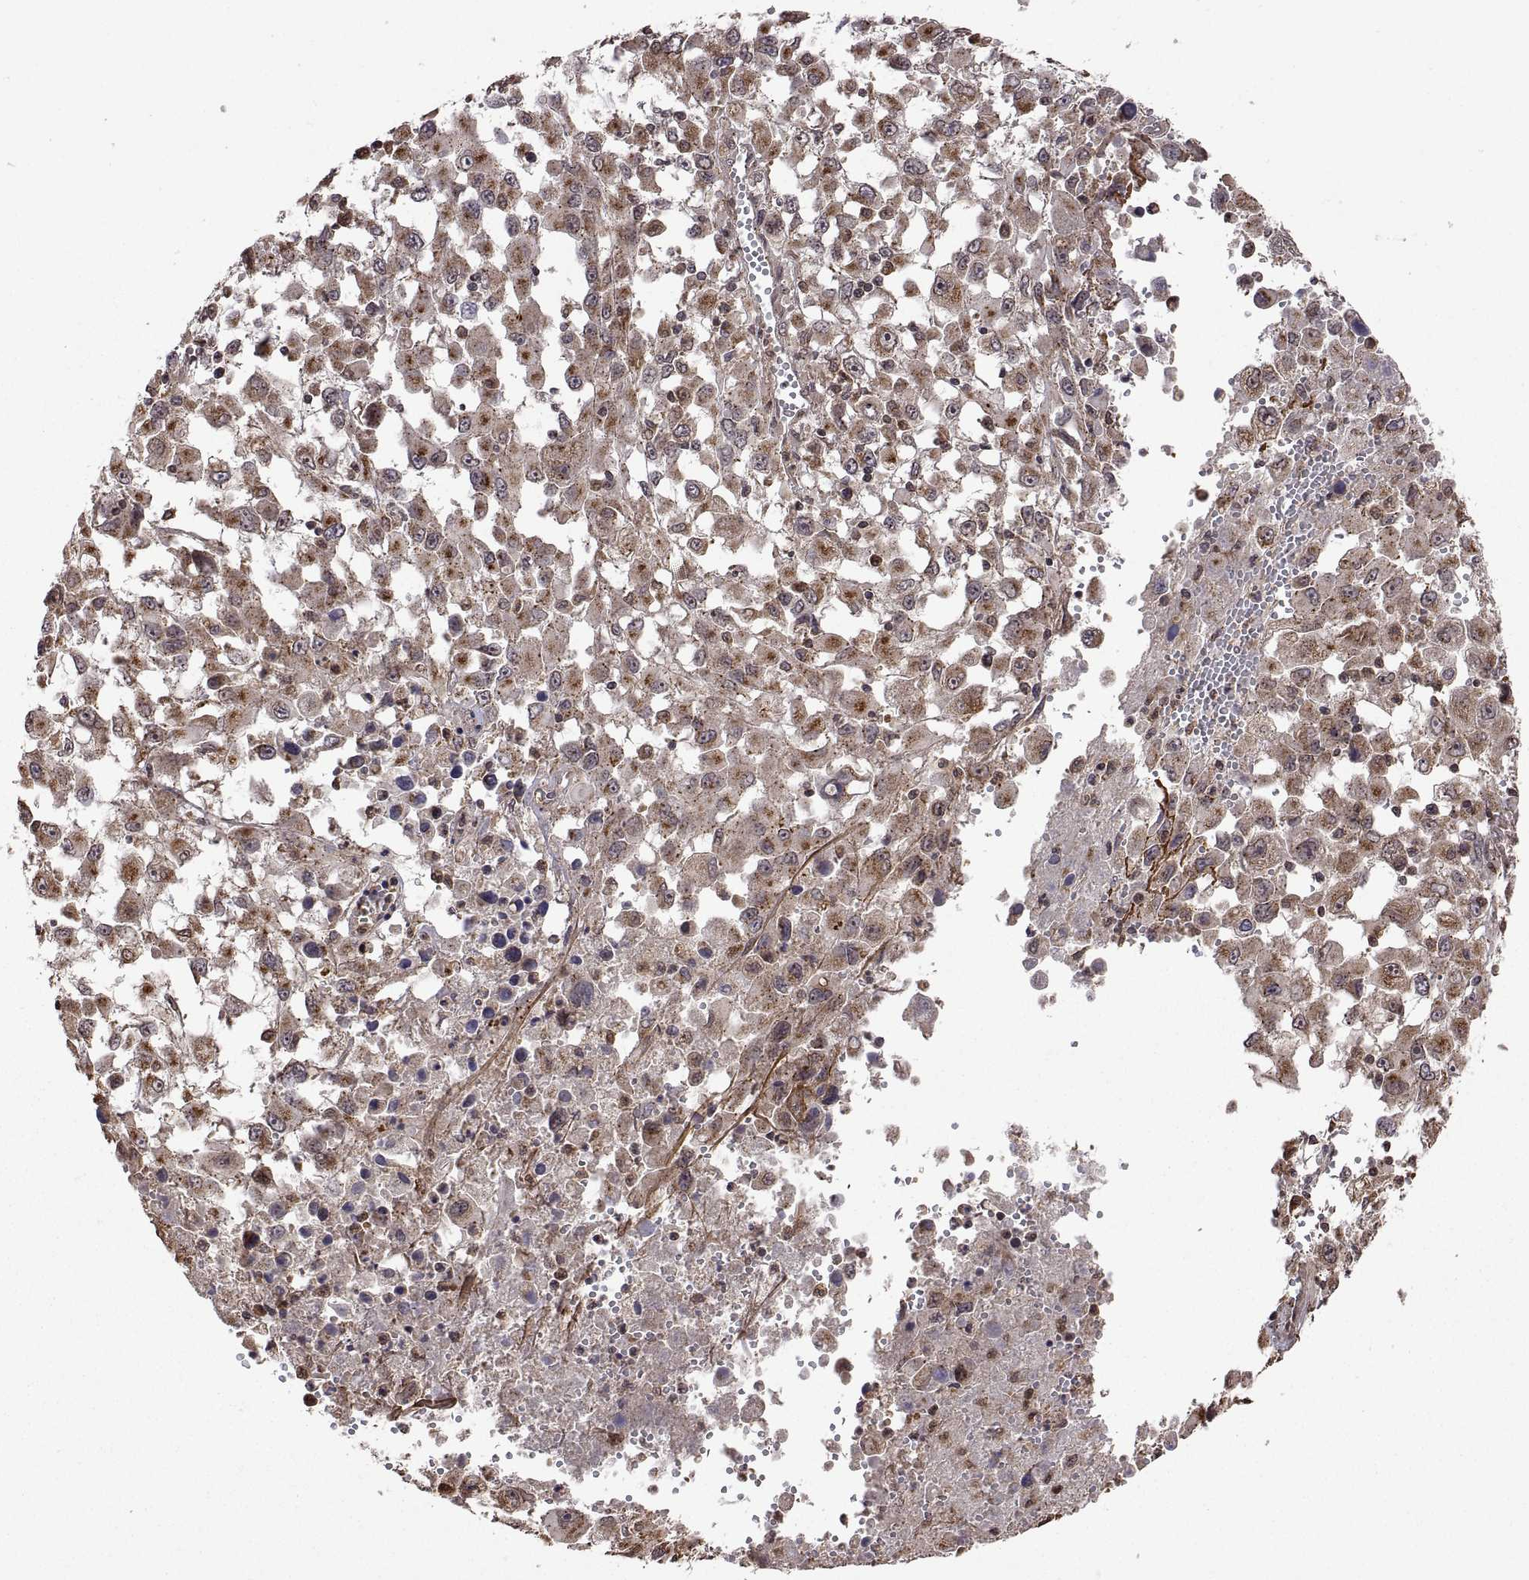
{"staining": {"intensity": "weak", "quantity": ">75%", "location": "cytoplasmic/membranous"}, "tissue": "melanoma", "cell_type": "Tumor cells", "image_type": "cancer", "snomed": [{"axis": "morphology", "description": "Malignant melanoma, Metastatic site"}, {"axis": "topography", "description": "Soft tissue"}], "caption": "Immunohistochemistry of malignant melanoma (metastatic site) demonstrates low levels of weak cytoplasmic/membranous staining in approximately >75% of tumor cells.", "gene": "ZNRF2", "patient": {"sex": "male", "age": 50}}